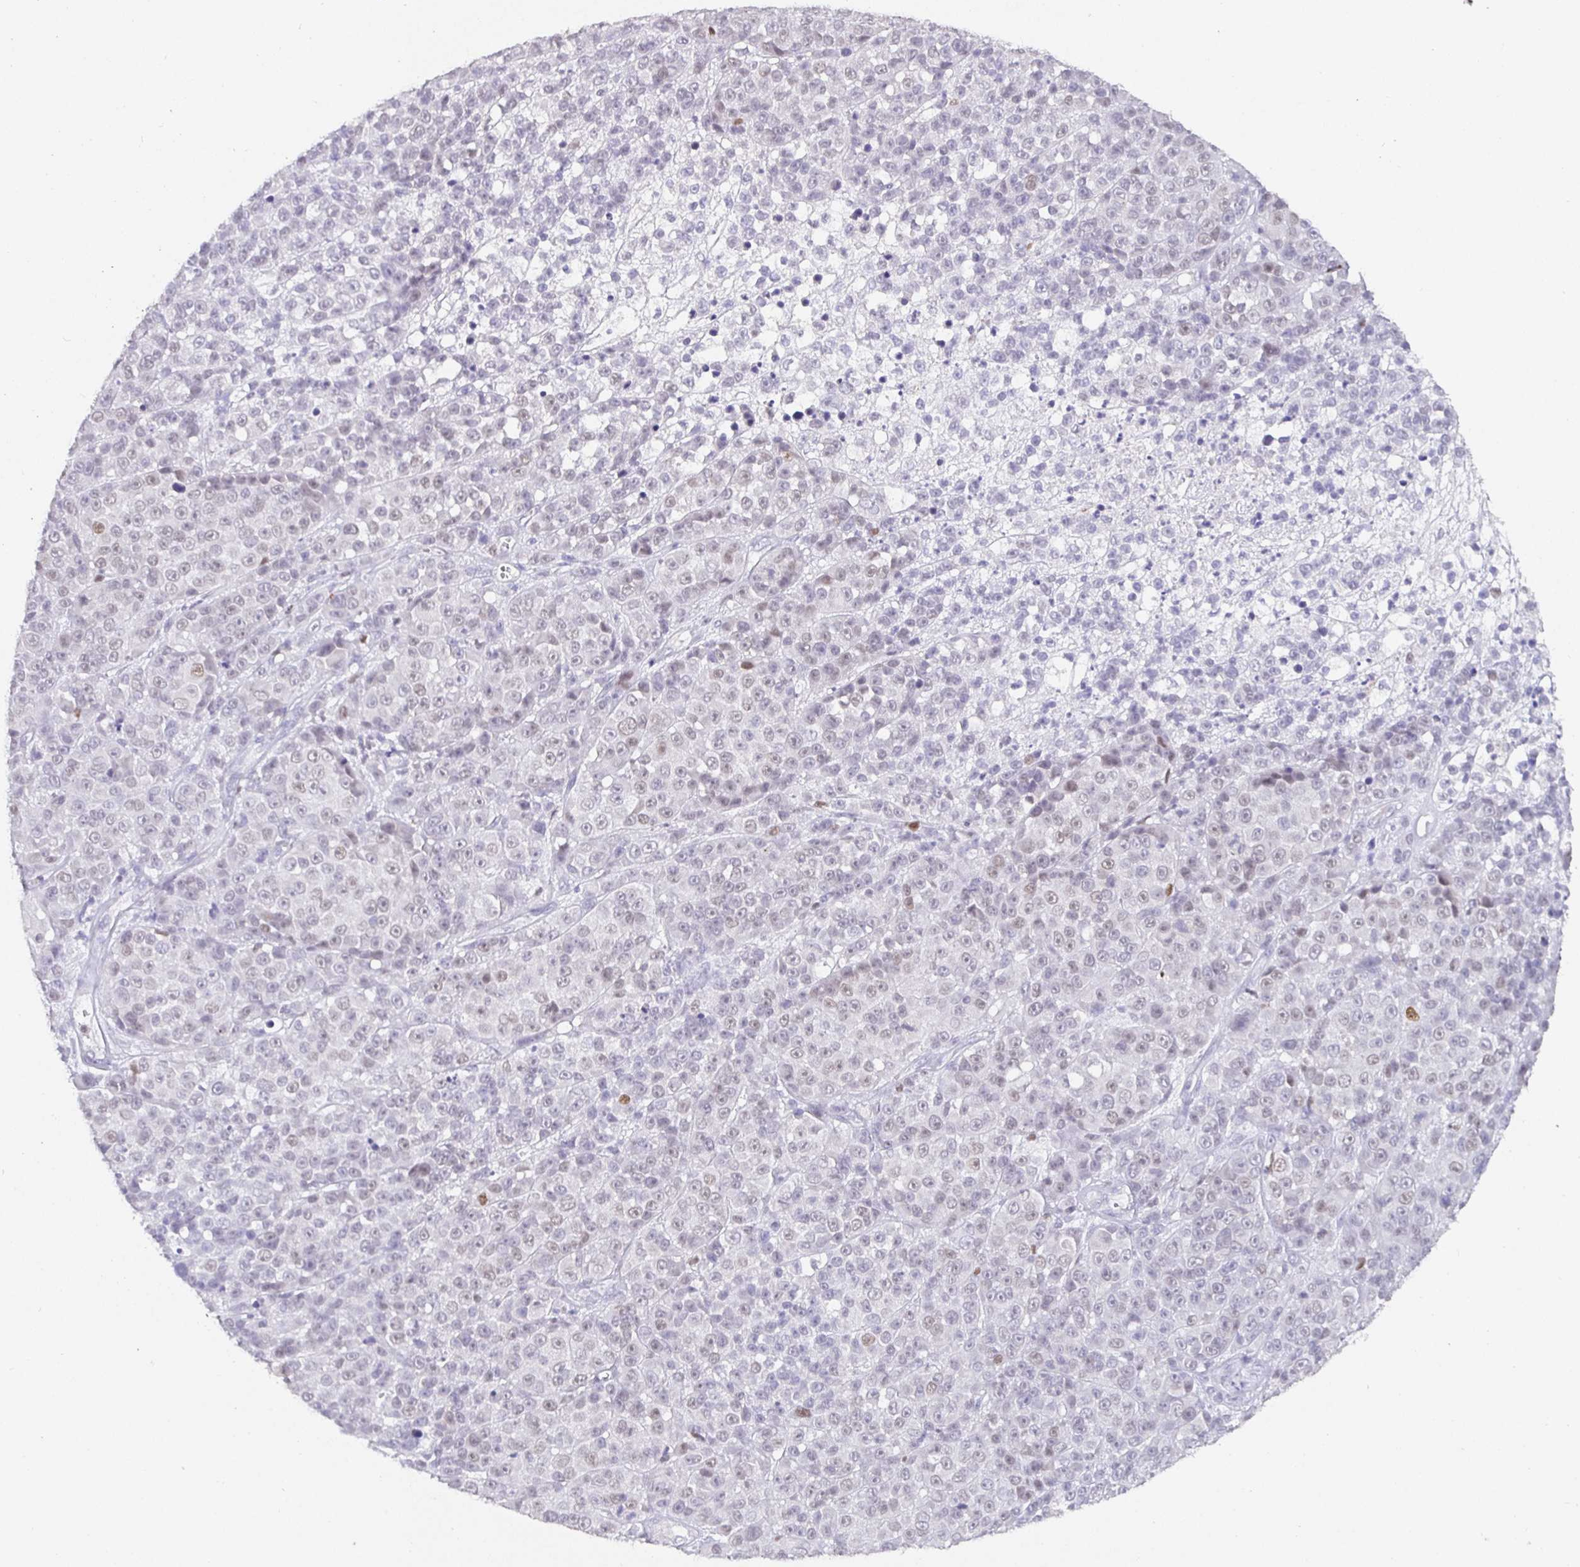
{"staining": {"intensity": "weak", "quantity": "<25%", "location": "nuclear"}, "tissue": "melanoma", "cell_type": "Tumor cells", "image_type": "cancer", "snomed": [{"axis": "morphology", "description": "Malignant melanoma, NOS"}, {"axis": "topography", "description": "Skin"}, {"axis": "topography", "description": "Skin of back"}], "caption": "This is an immunohistochemistry image of melanoma. There is no positivity in tumor cells.", "gene": "SATB1", "patient": {"sex": "male", "age": 91}}